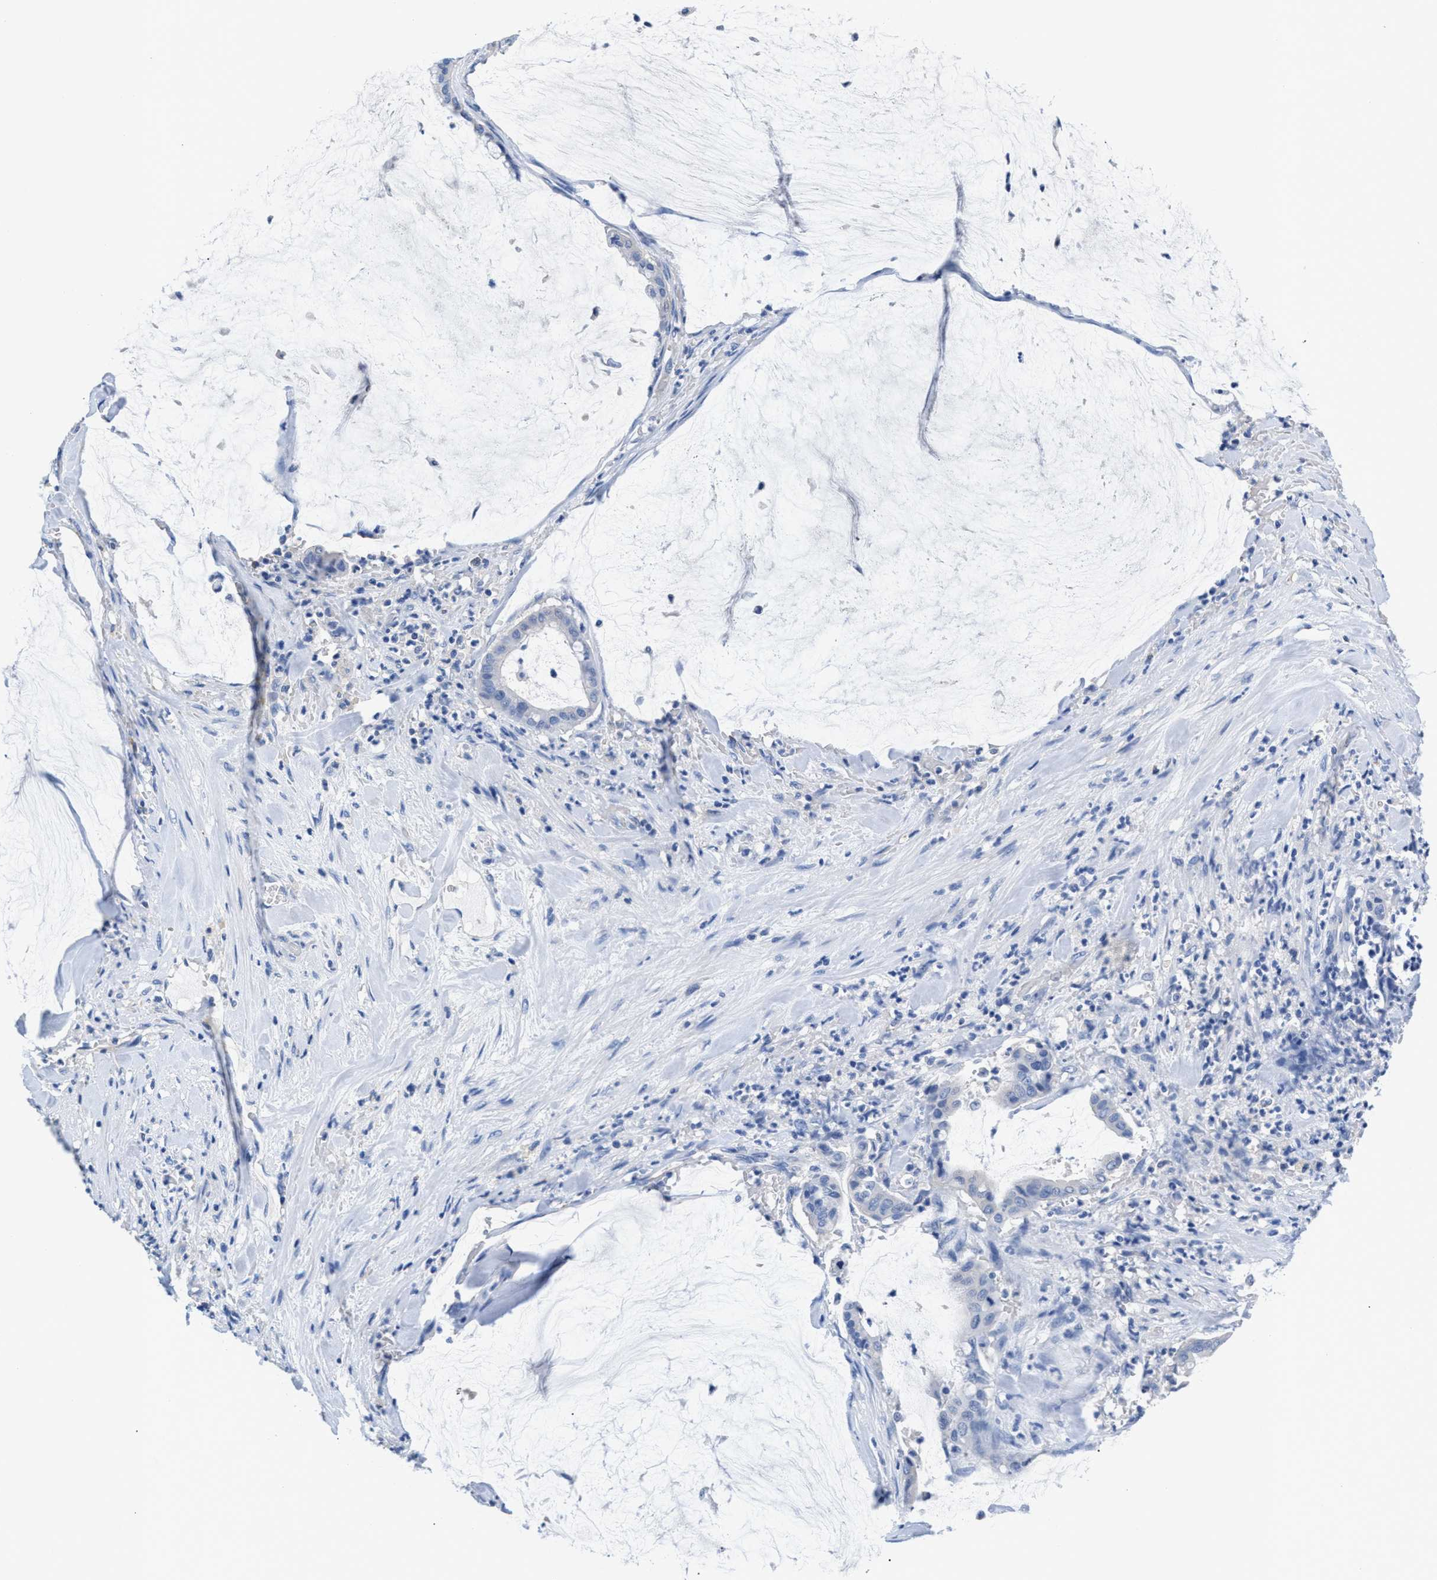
{"staining": {"intensity": "negative", "quantity": "none", "location": "none"}, "tissue": "pancreatic cancer", "cell_type": "Tumor cells", "image_type": "cancer", "snomed": [{"axis": "morphology", "description": "Adenocarcinoma, NOS"}, {"axis": "topography", "description": "Pancreas"}], "caption": "Tumor cells show no significant expression in pancreatic cancer.", "gene": "SLFN13", "patient": {"sex": "male", "age": 41}}